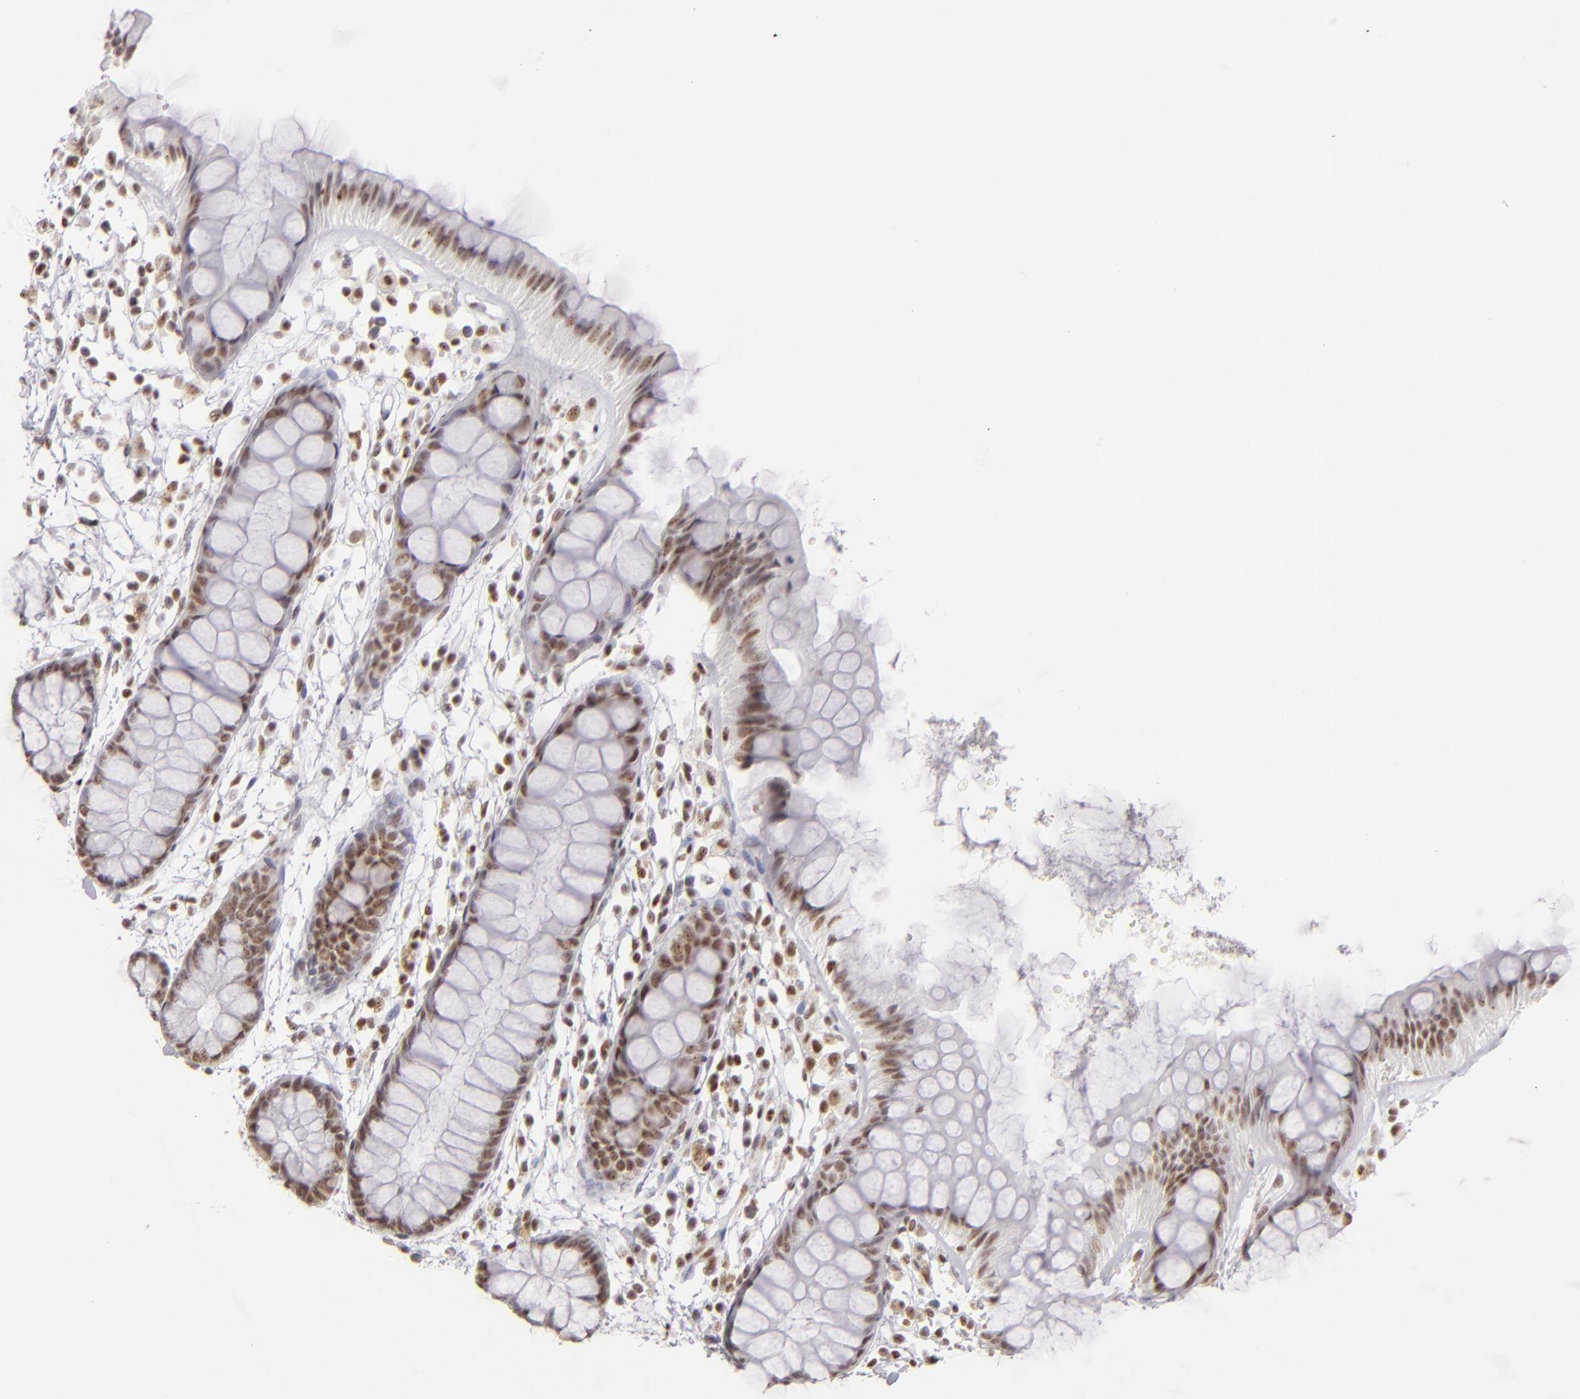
{"staining": {"intensity": "weak", "quantity": "25%-75%", "location": "nuclear"}, "tissue": "rectum", "cell_type": "Glandular cells", "image_type": "normal", "snomed": [{"axis": "morphology", "description": "Normal tissue, NOS"}, {"axis": "topography", "description": "Rectum"}], "caption": "Immunohistochemical staining of benign rectum exhibits weak nuclear protein expression in approximately 25%-75% of glandular cells.", "gene": "DAXX", "patient": {"sex": "female", "age": 66}}